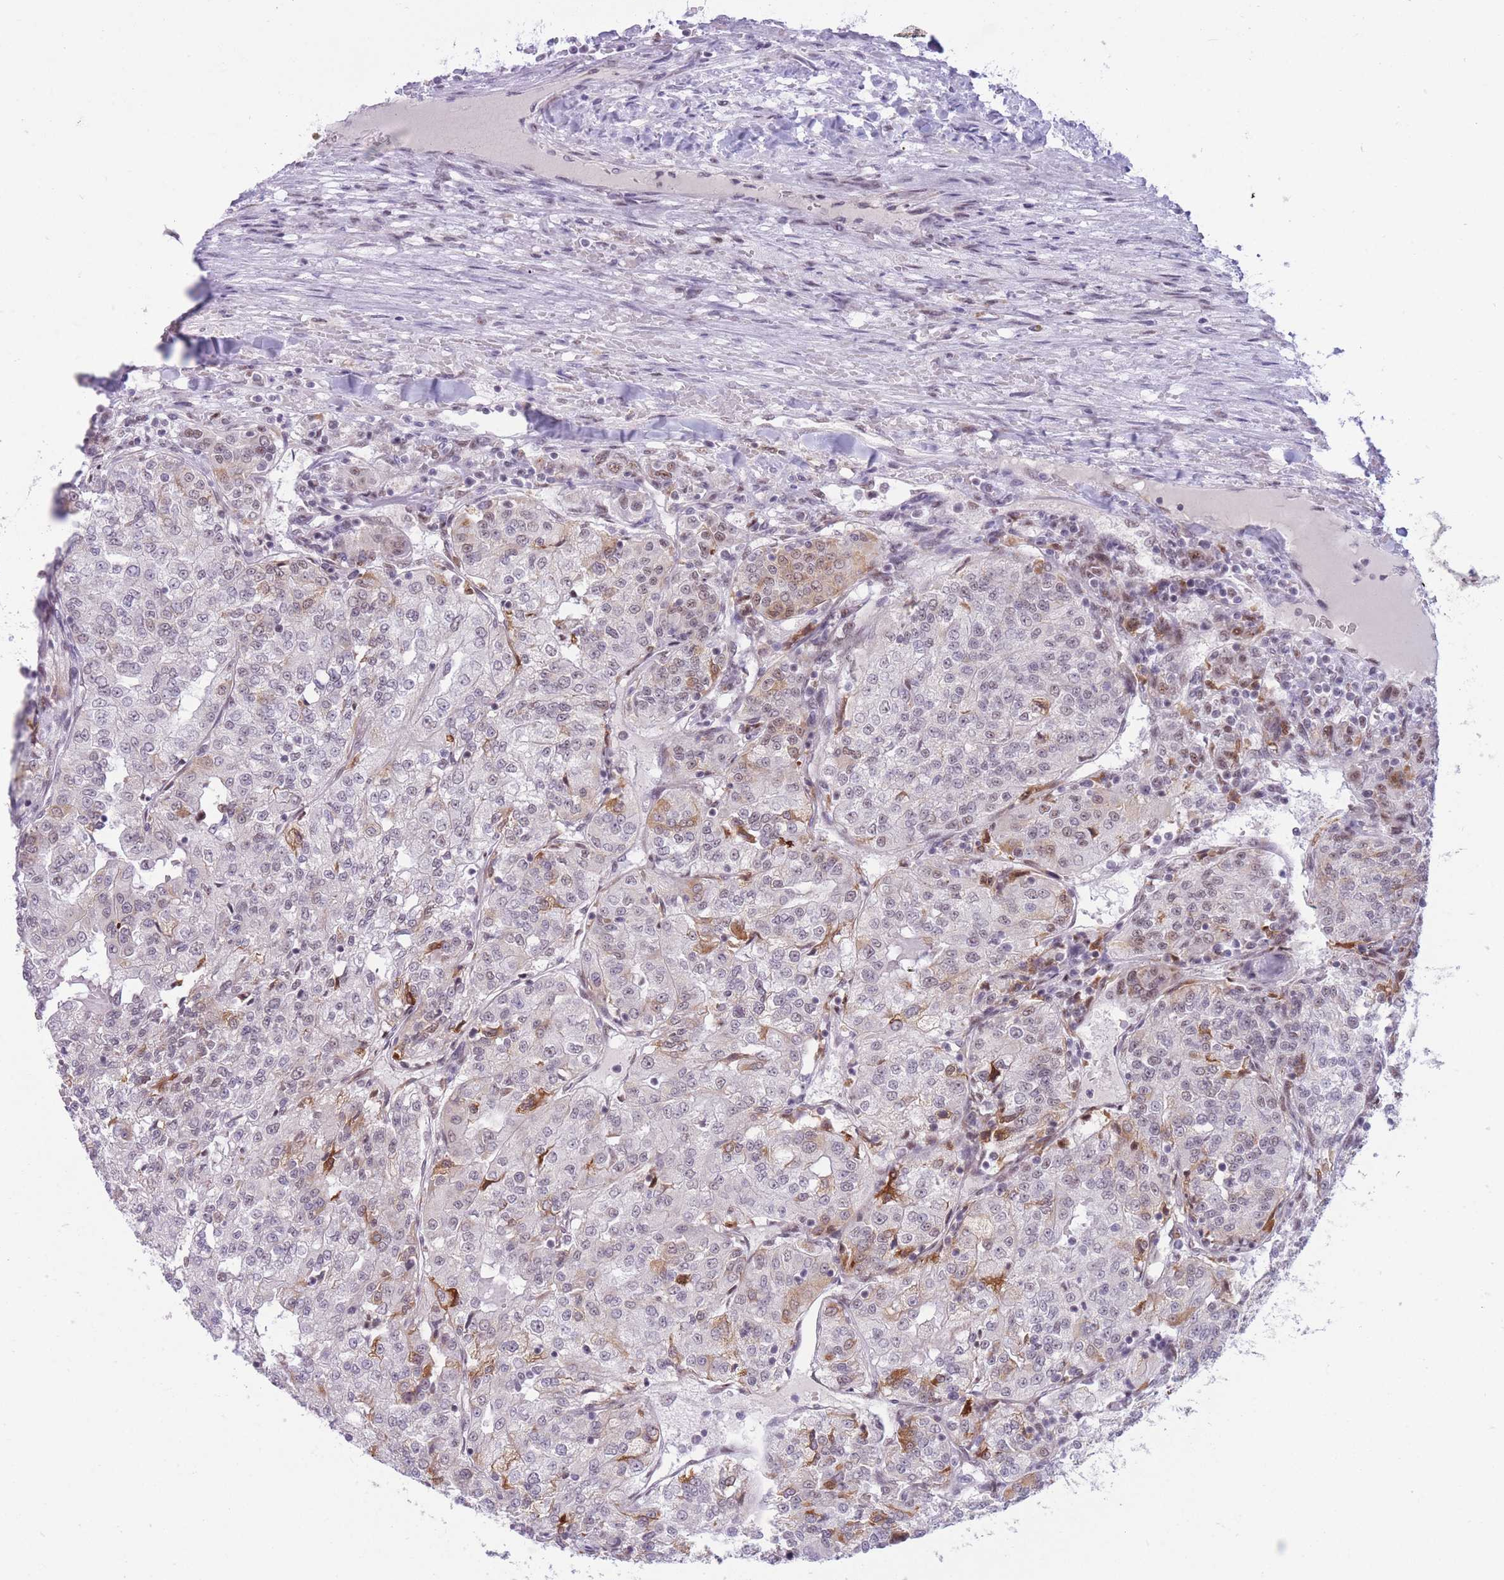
{"staining": {"intensity": "weak", "quantity": "25%-75%", "location": "cytoplasmic/membranous,nuclear"}, "tissue": "renal cancer", "cell_type": "Tumor cells", "image_type": "cancer", "snomed": [{"axis": "morphology", "description": "Adenocarcinoma, NOS"}, {"axis": "topography", "description": "Kidney"}], "caption": "Approximately 25%-75% of tumor cells in human renal cancer display weak cytoplasmic/membranous and nuclear protein expression as visualized by brown immunohistochemical staining.", "gene": "CYP2B6", "patient": {"sex": "female", "age": 63}}